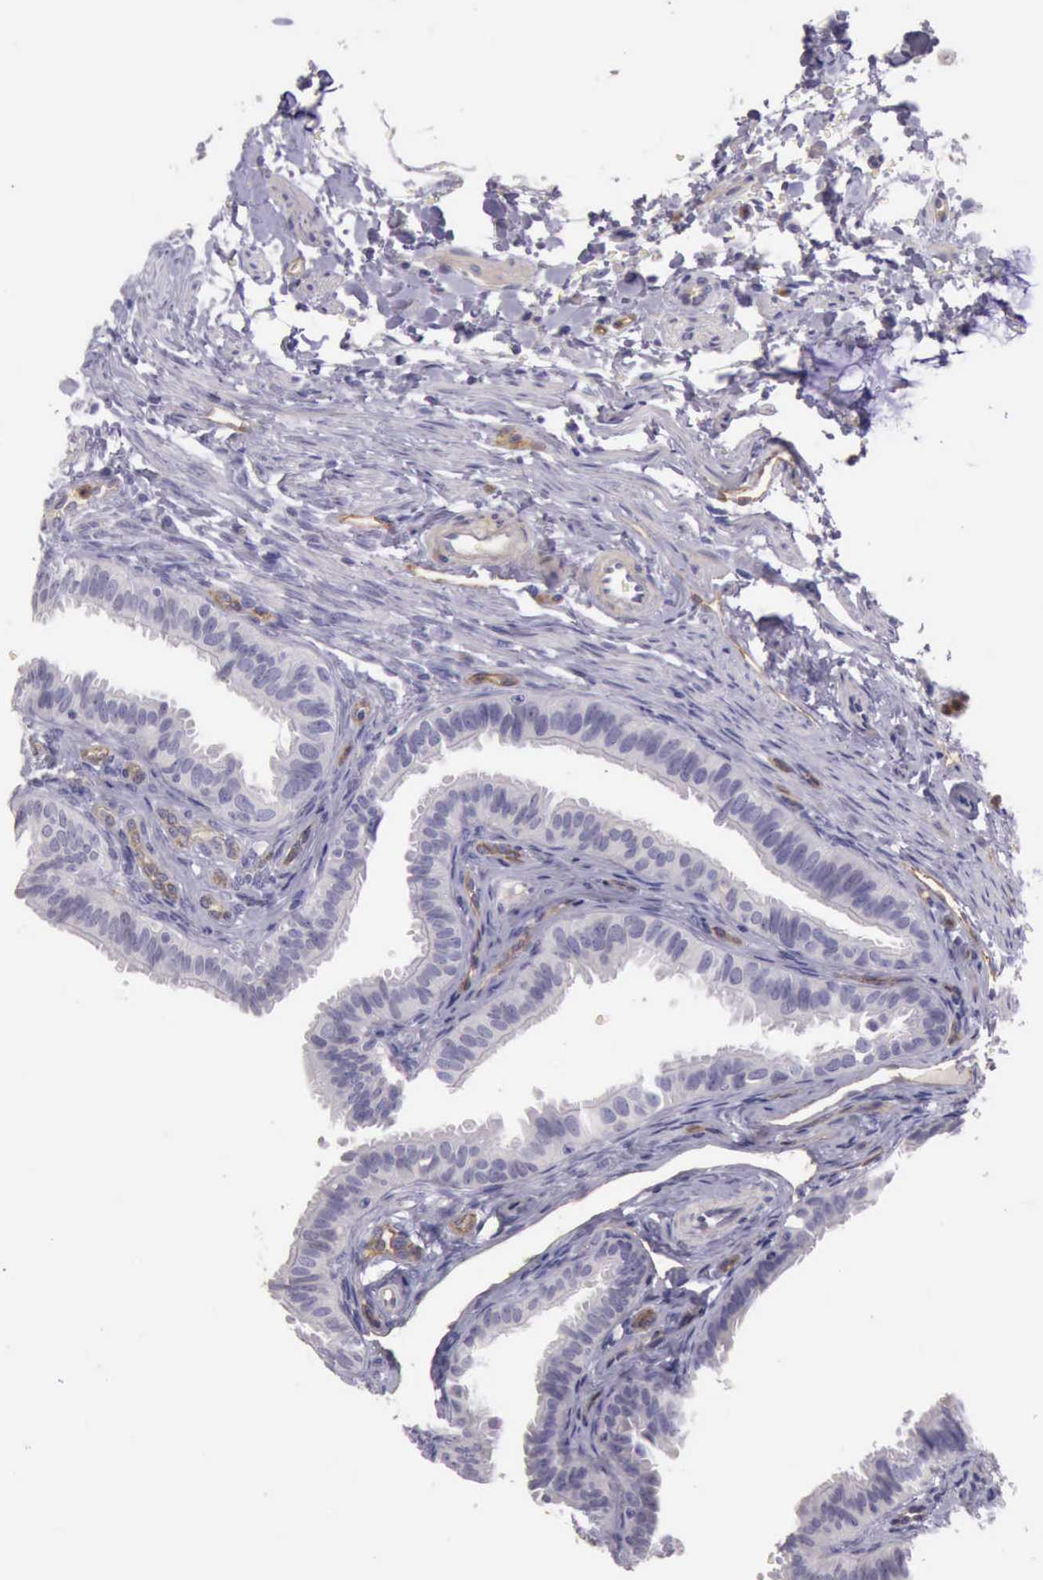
{"staining": {"intensity": "negative", "quantity": "none", "location": "none"}, "tissue": "fallopian tube", "cell_type": "Glandular cells", "image_type": "normal", "snomed": [{"axis": "morphology", "description": "Normal tissue, NOS"}, {"axis": "topography", "description": "Fallopian tube"}], "caption": "IHC of normal human fallopian tube reveals no expression in glandular cells. Brightfield microscopy of immunohistochemistry stained with DAB (3,3'-diaminobenzidine) (brown) and hematoxylin (blue), captured at high magnification.", "gene": "TCEANC", "patient": {"sex": "female", "age": 42}}